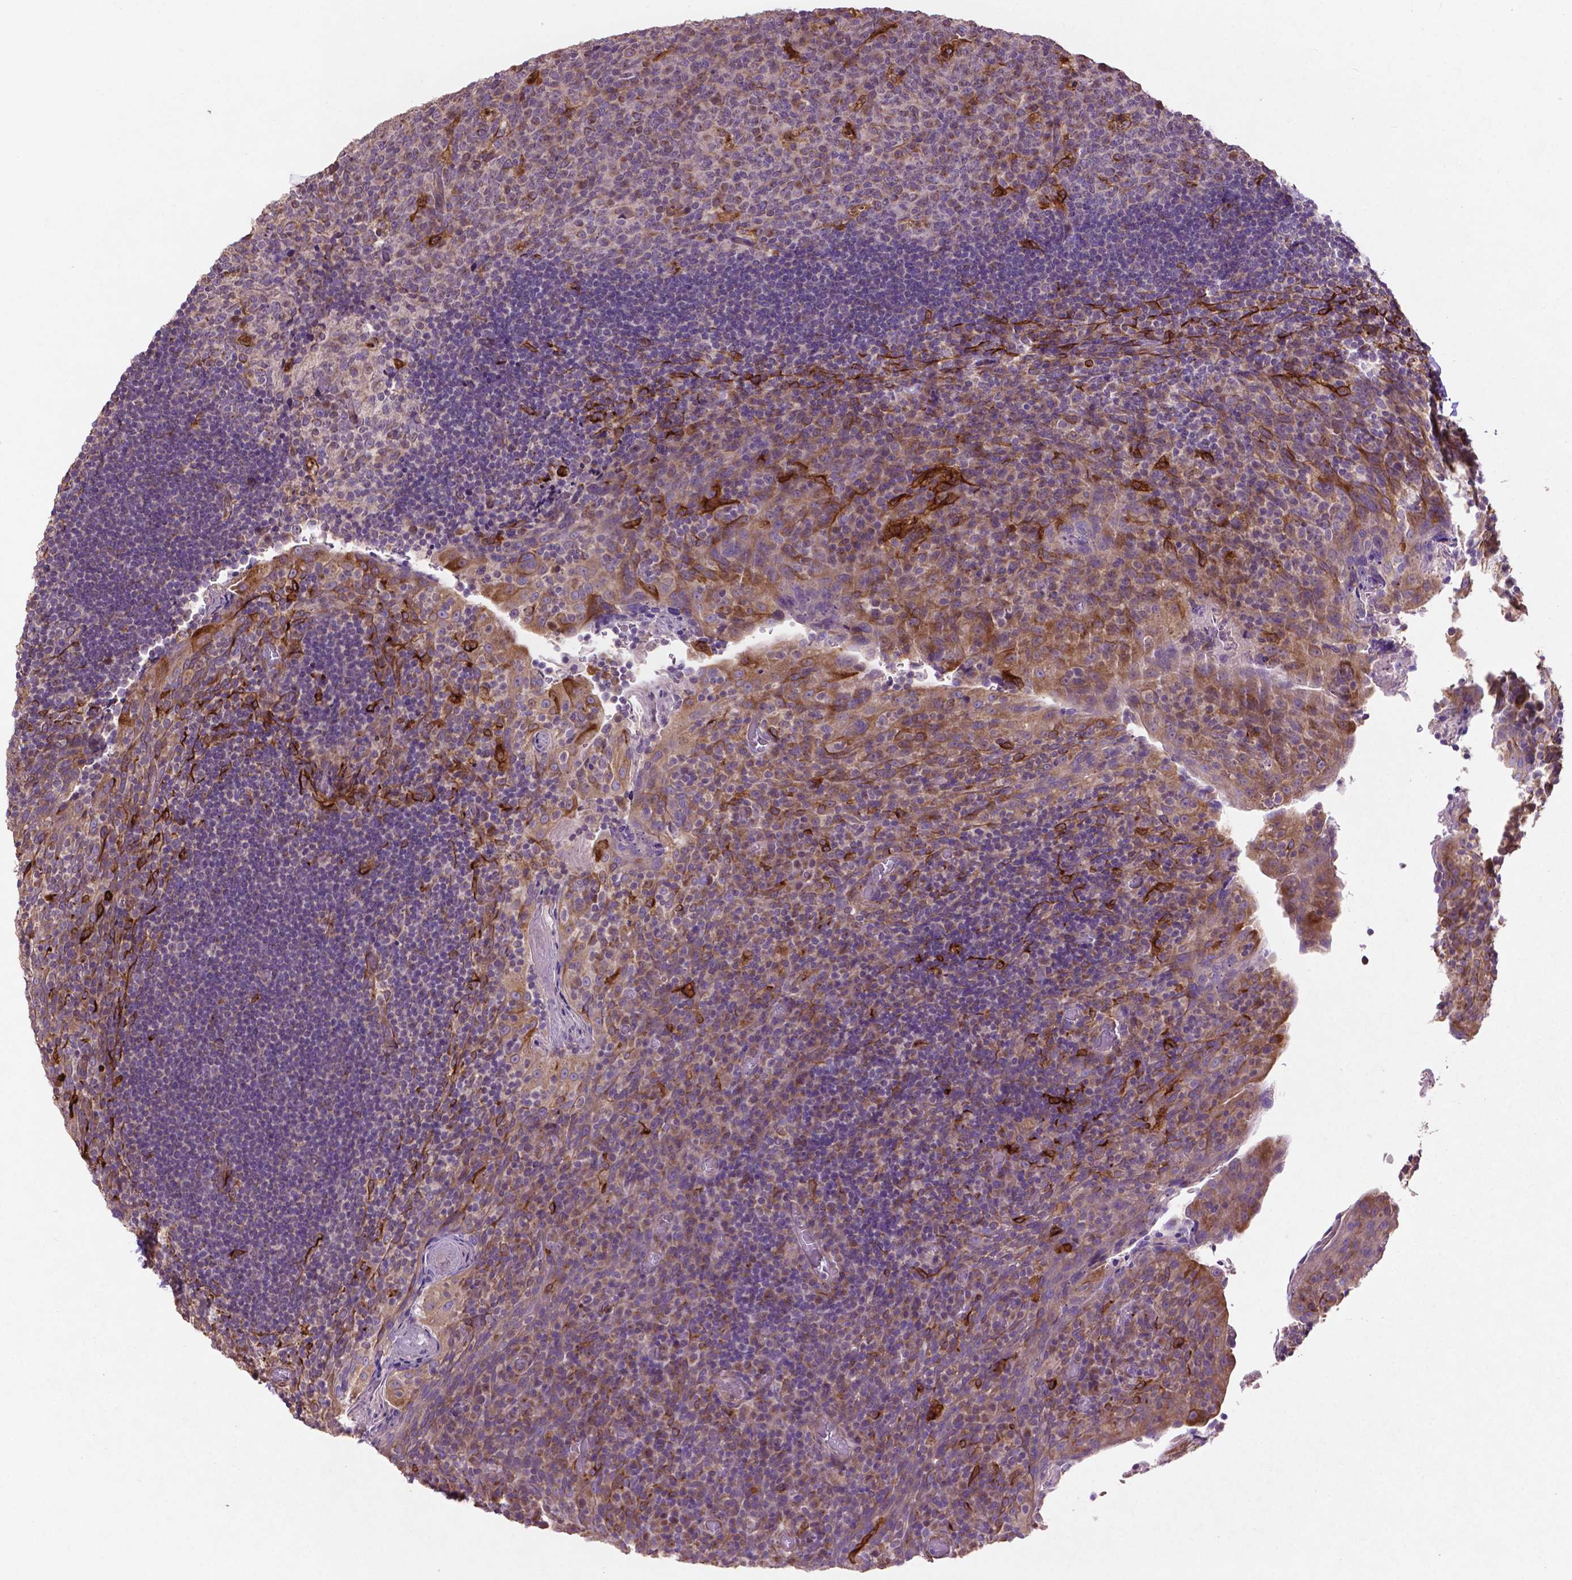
{"staining": {"intensity": "moderate", "quantity": "<25%", "location": "cytoplasmic/membranous"}, "tissue": "tonsil", "cell_type": "Germinal center cells", "image_type": "normal", "snomed": [{"axis": "morphology", "description": "Normal tissue, NOS"}, {"axis": "topography", "description": "Tonsil"}], "caption": "This is an image of IHC staining of normal tonsil, which shows moderate positivity in the cytoplasmic/membranous of germinal center cells.", "gene": "MBTPS1", "patient": {"sex": "male", "age": 17}}